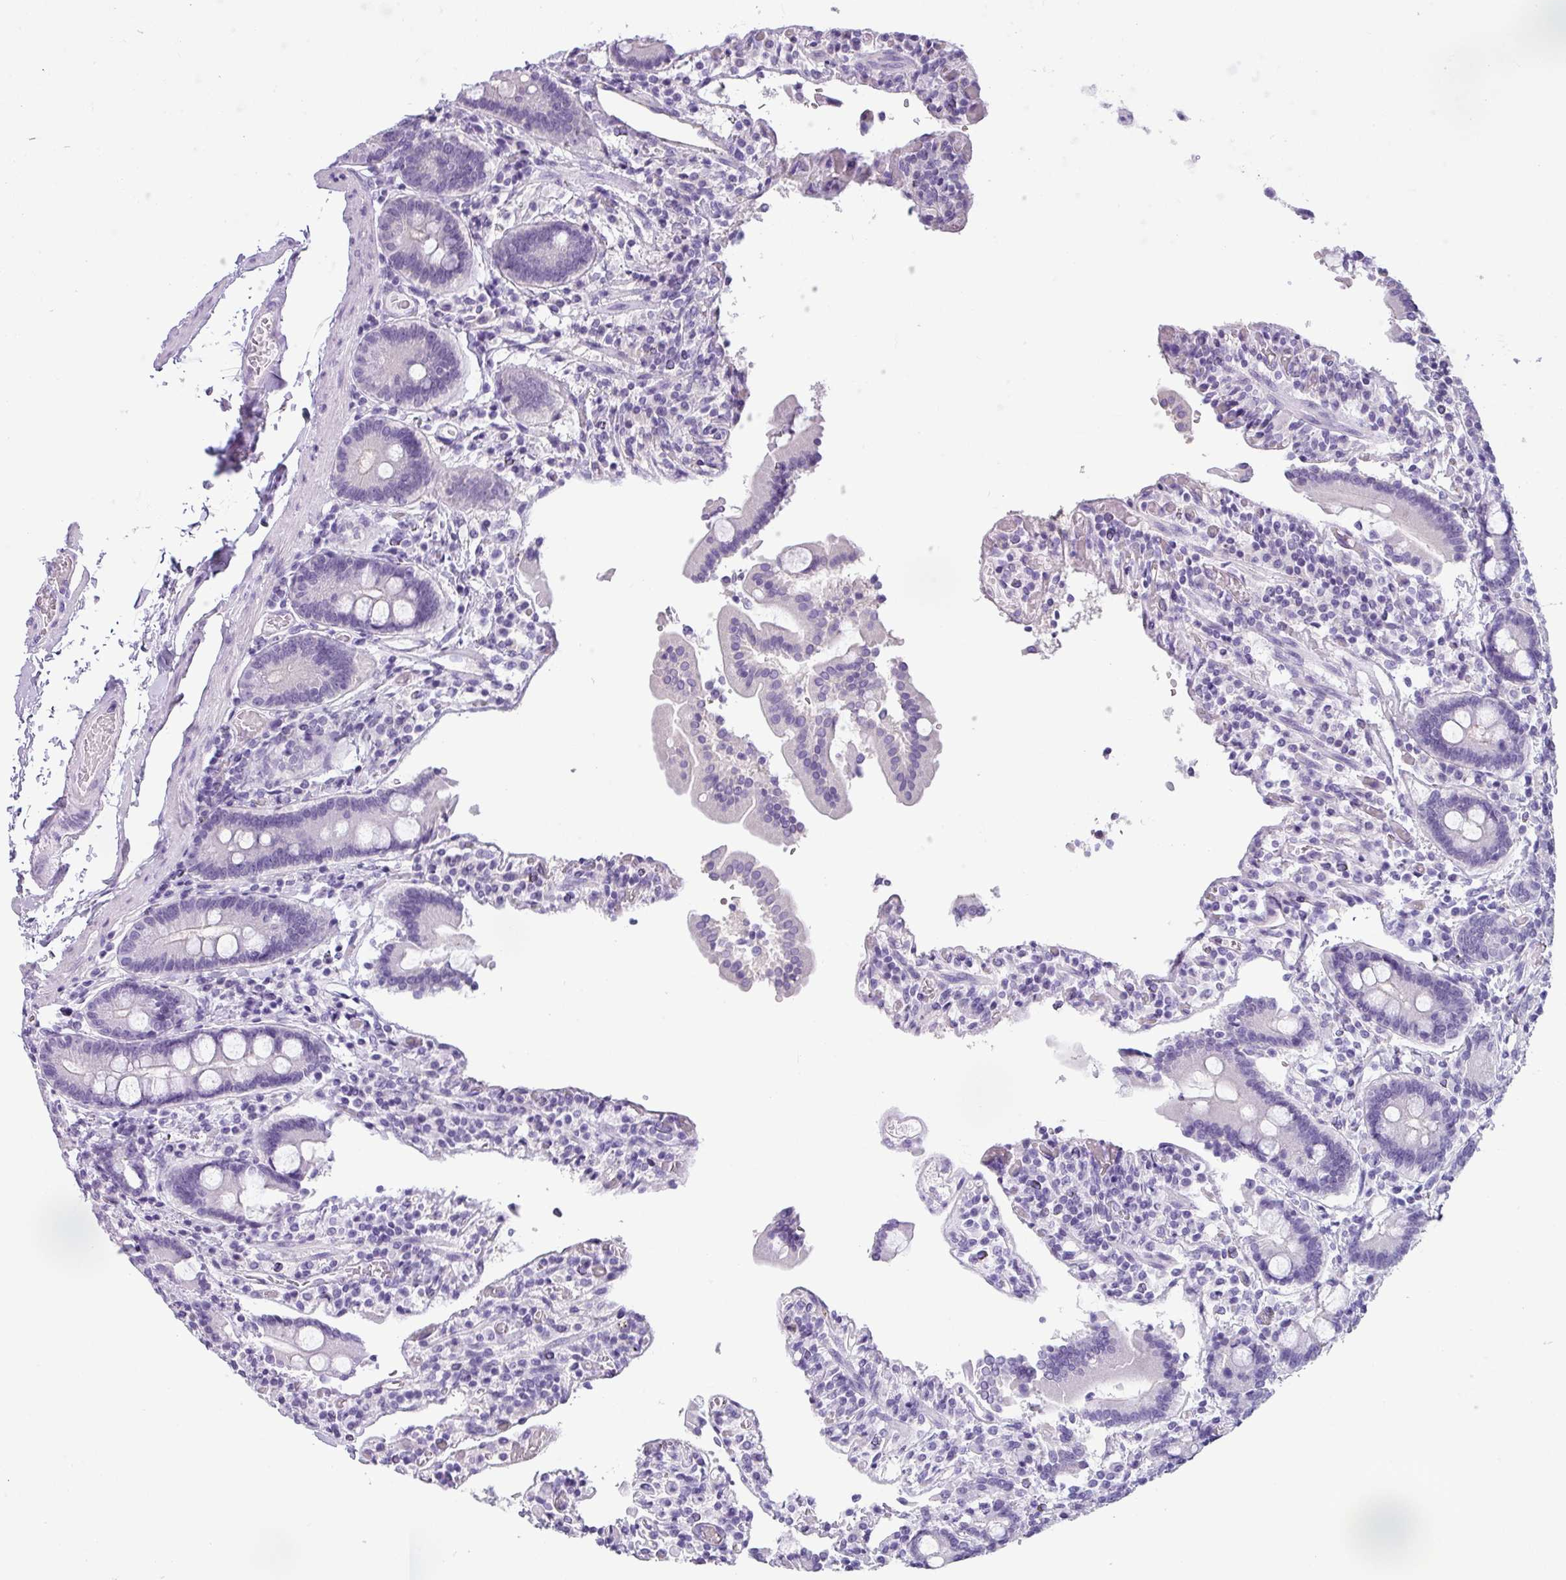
{"staining": {"intensity": "weak", "quantity": "25%-75%", "location": "cytoplasmic/membranous"}, "tissue": "duodenum", "cell_type": "Glandular cells", "image_type": "normal", "snomed": [{"axis": "morphology", "description": "Normal tissue, NOS"}, {"axis": "topography", "description": "Duodenum"}], "caption": "Glandular cells reveal low levels of weak cytoplasmic/membranous staining in approximately 25%-75% of cells in normal human duodenum.", "gene": "PALS2", "patient": {"sex": "male", "age": 55}}